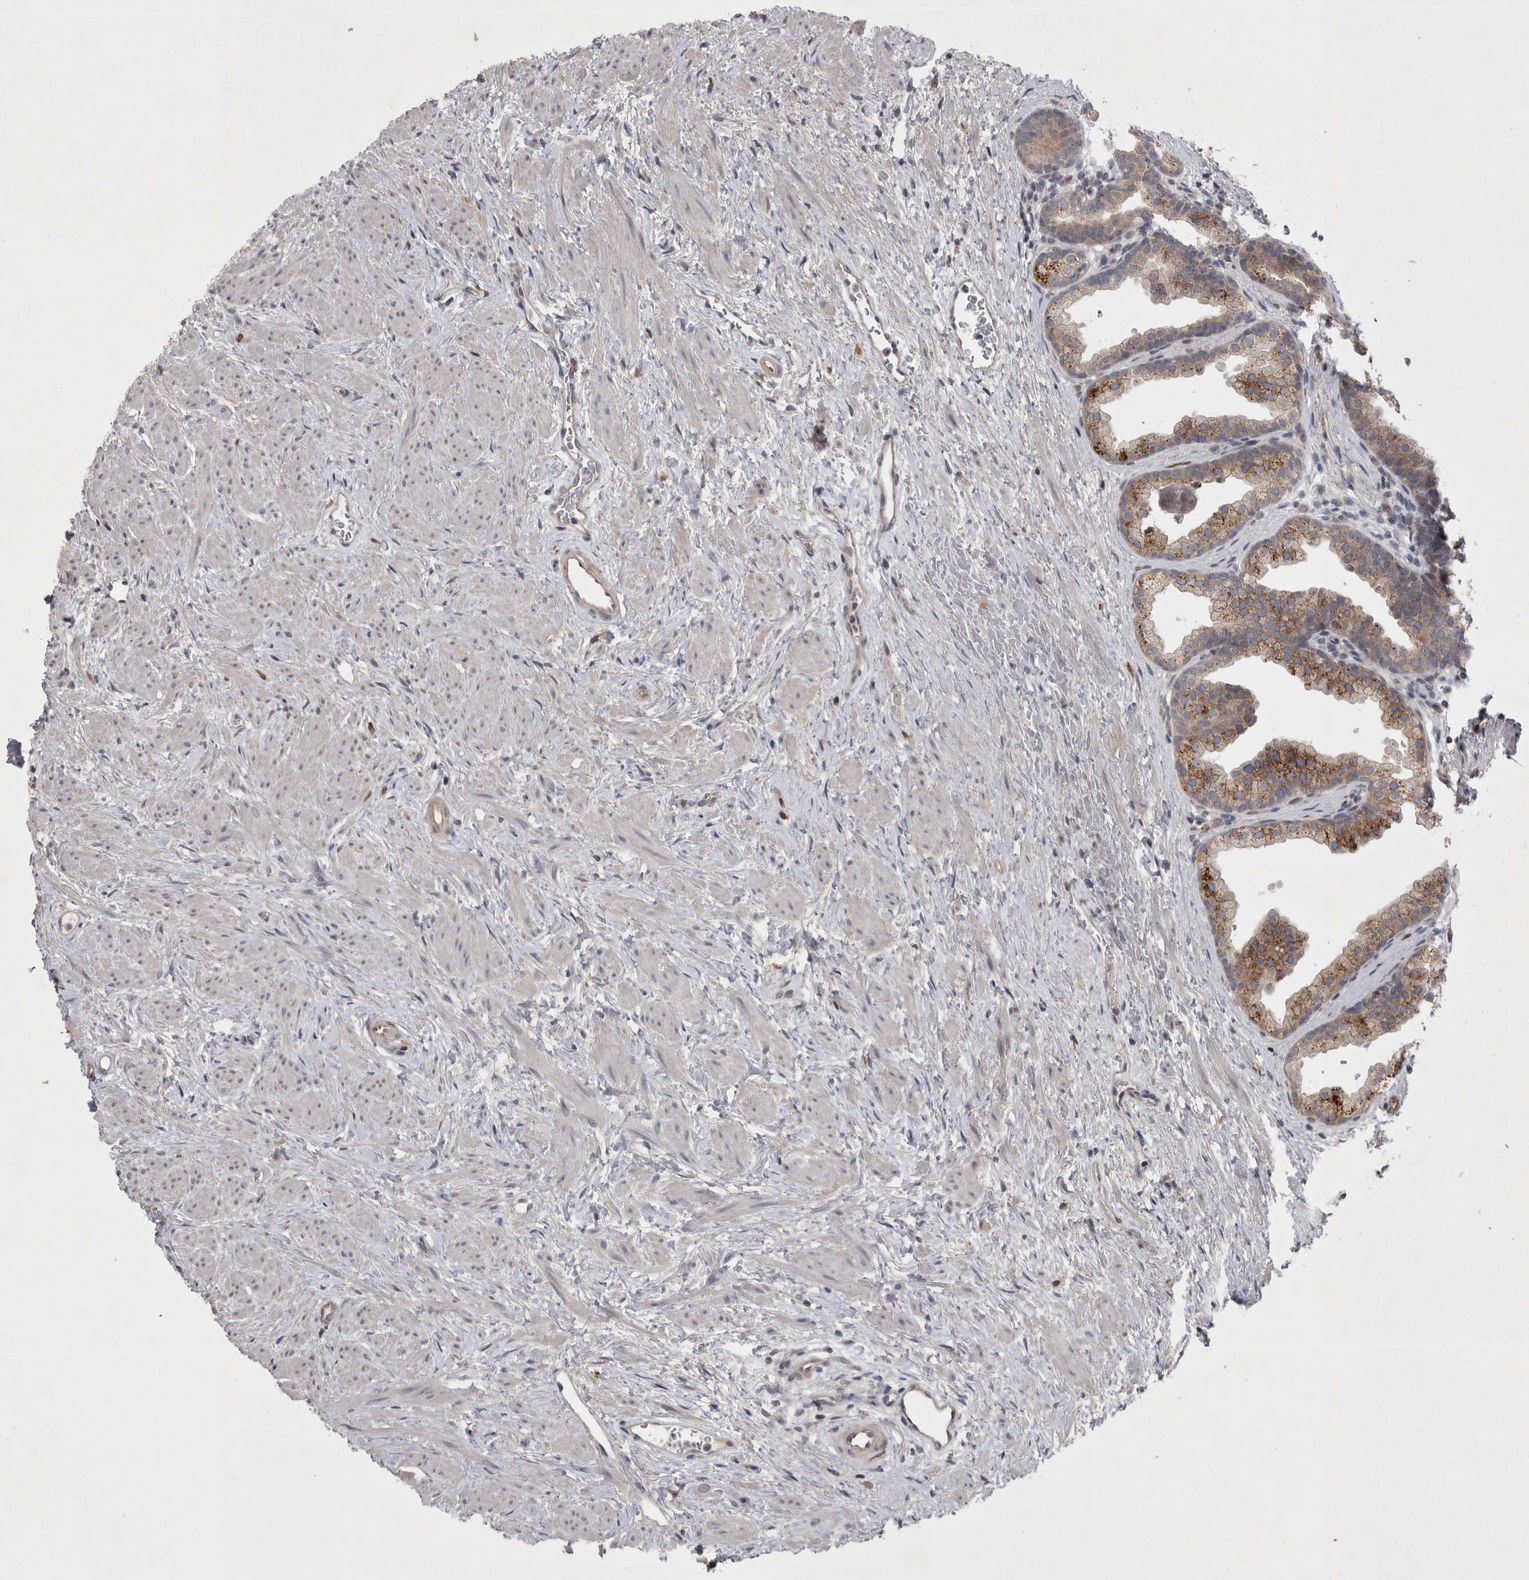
{"staining": {"intensity": "moderate", "quantity": ">75%", "location": "cytoplasmic/membranous"}, "tissue": "prostate", "cell_type": "Glandular cells", "image_type": "normal", "snomed": [{"axis": "morphology", "description": "Normal tissue, NOS"}, {"axis": "topography", "description": "Prostate"}], "caption": "Glandular cells exhibit medium levels of moderate cytoplasmic/membranous staining in about >75% of cells in benign human prostate.", "gene": "CTBS", "patient": {"sex": "male", "age": 48}}